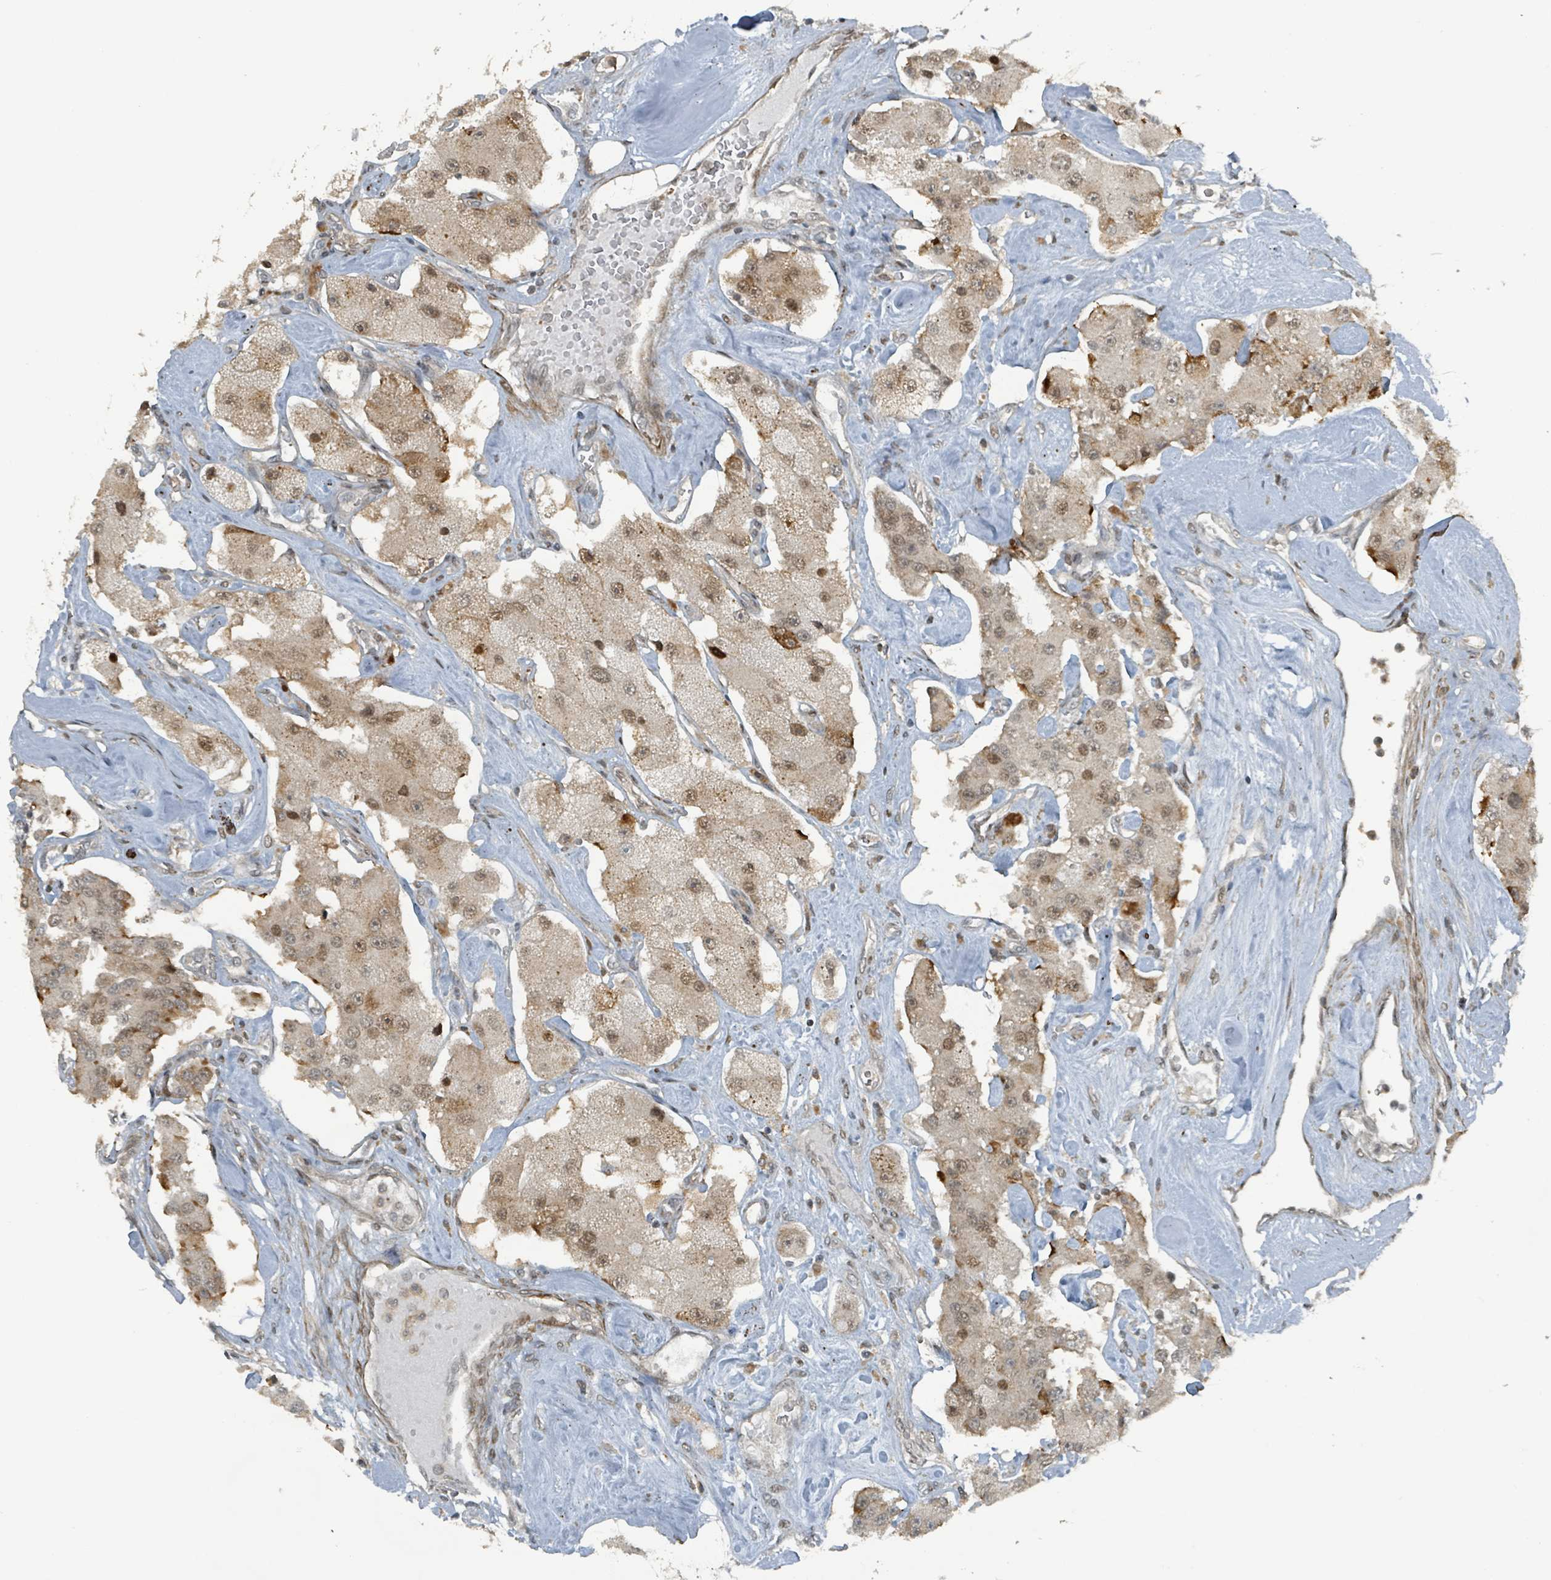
{"staining": {"intensity": "moderate", "quantity": "<25%", "location": "cytoplasmic/membranous,nuclear"}, "tissue": "carcinoid", "cell_type": "Tumor cells", "image_type": "cancer", "snomed": [{"axis": "morphology", "description": "Carcinoid, malignant, NOS"}, {"axis": "topography", "description": "Pancreas"}], "caption": "Tumor cells exhibit moderate cytoplasmic/membranous and nuclear positivity in approximately <25% of cells in carcinoid.", "gene": "PHIP", "patient": {"sex": "male", "age": 41}}